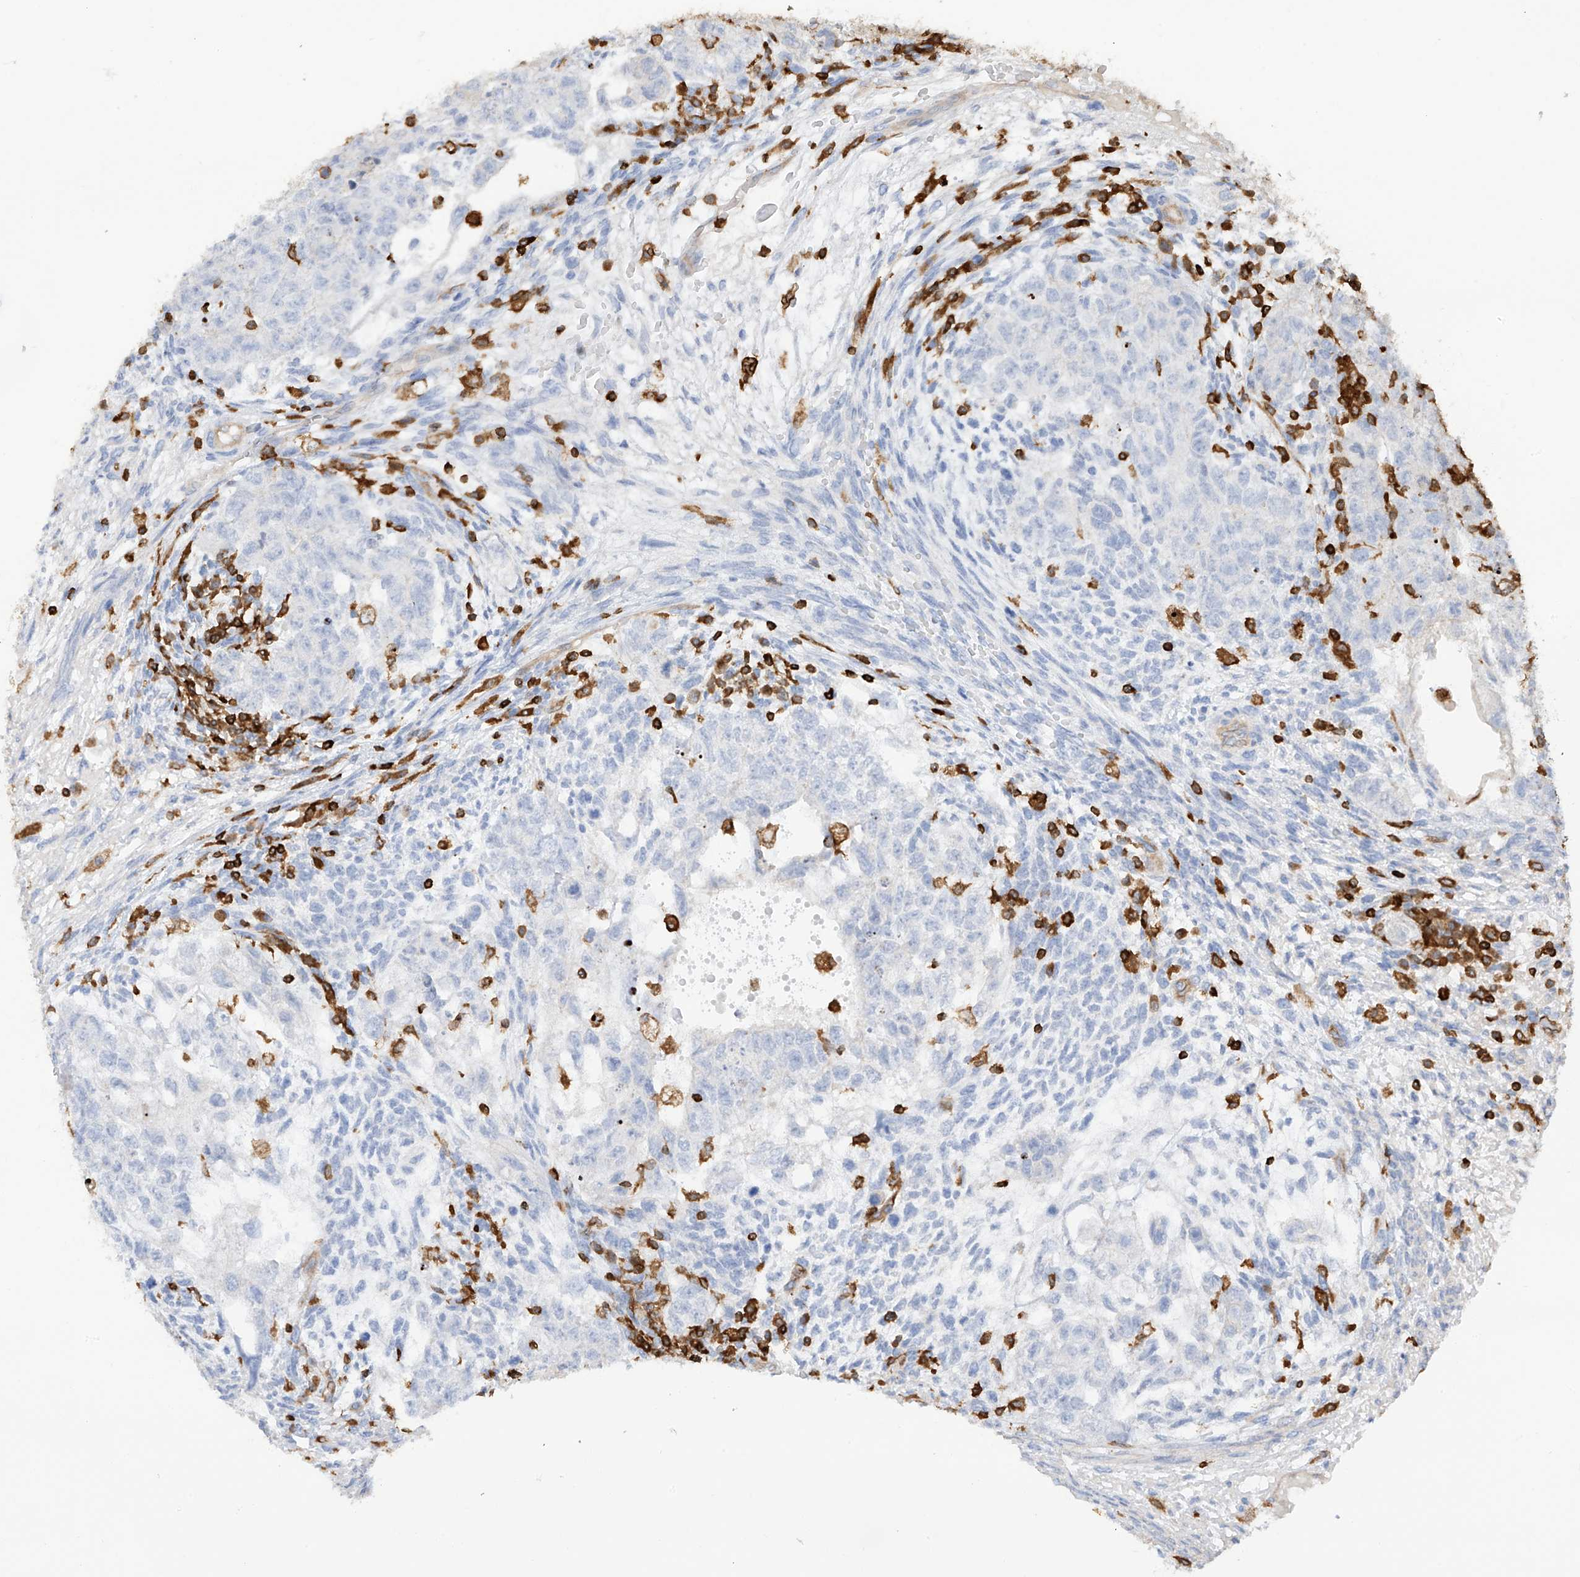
{"staining": {"intensity": "negative", "quantity": "none", "location": "none"}, "tissue": "testis cancer", "cell_type": "Tumor cells", "image_type": "cancer", "snomed": [{"axis": "morphology", "description": "Normal tissue, NOS"}, {"axis": "morphology", "description": "Carcinoma, Embryonal, NOS"}, {"axis": "topography", "description": "Testis"}], "caption": "IHC of human embryonal carcinoma (testis) exhibits no staining in tumor cells. (Immunohistochemistry, brightfield microscopy, high magnification).", "gene": "ARHGAP25", "patient": {"sex": "male", "age": 36}}